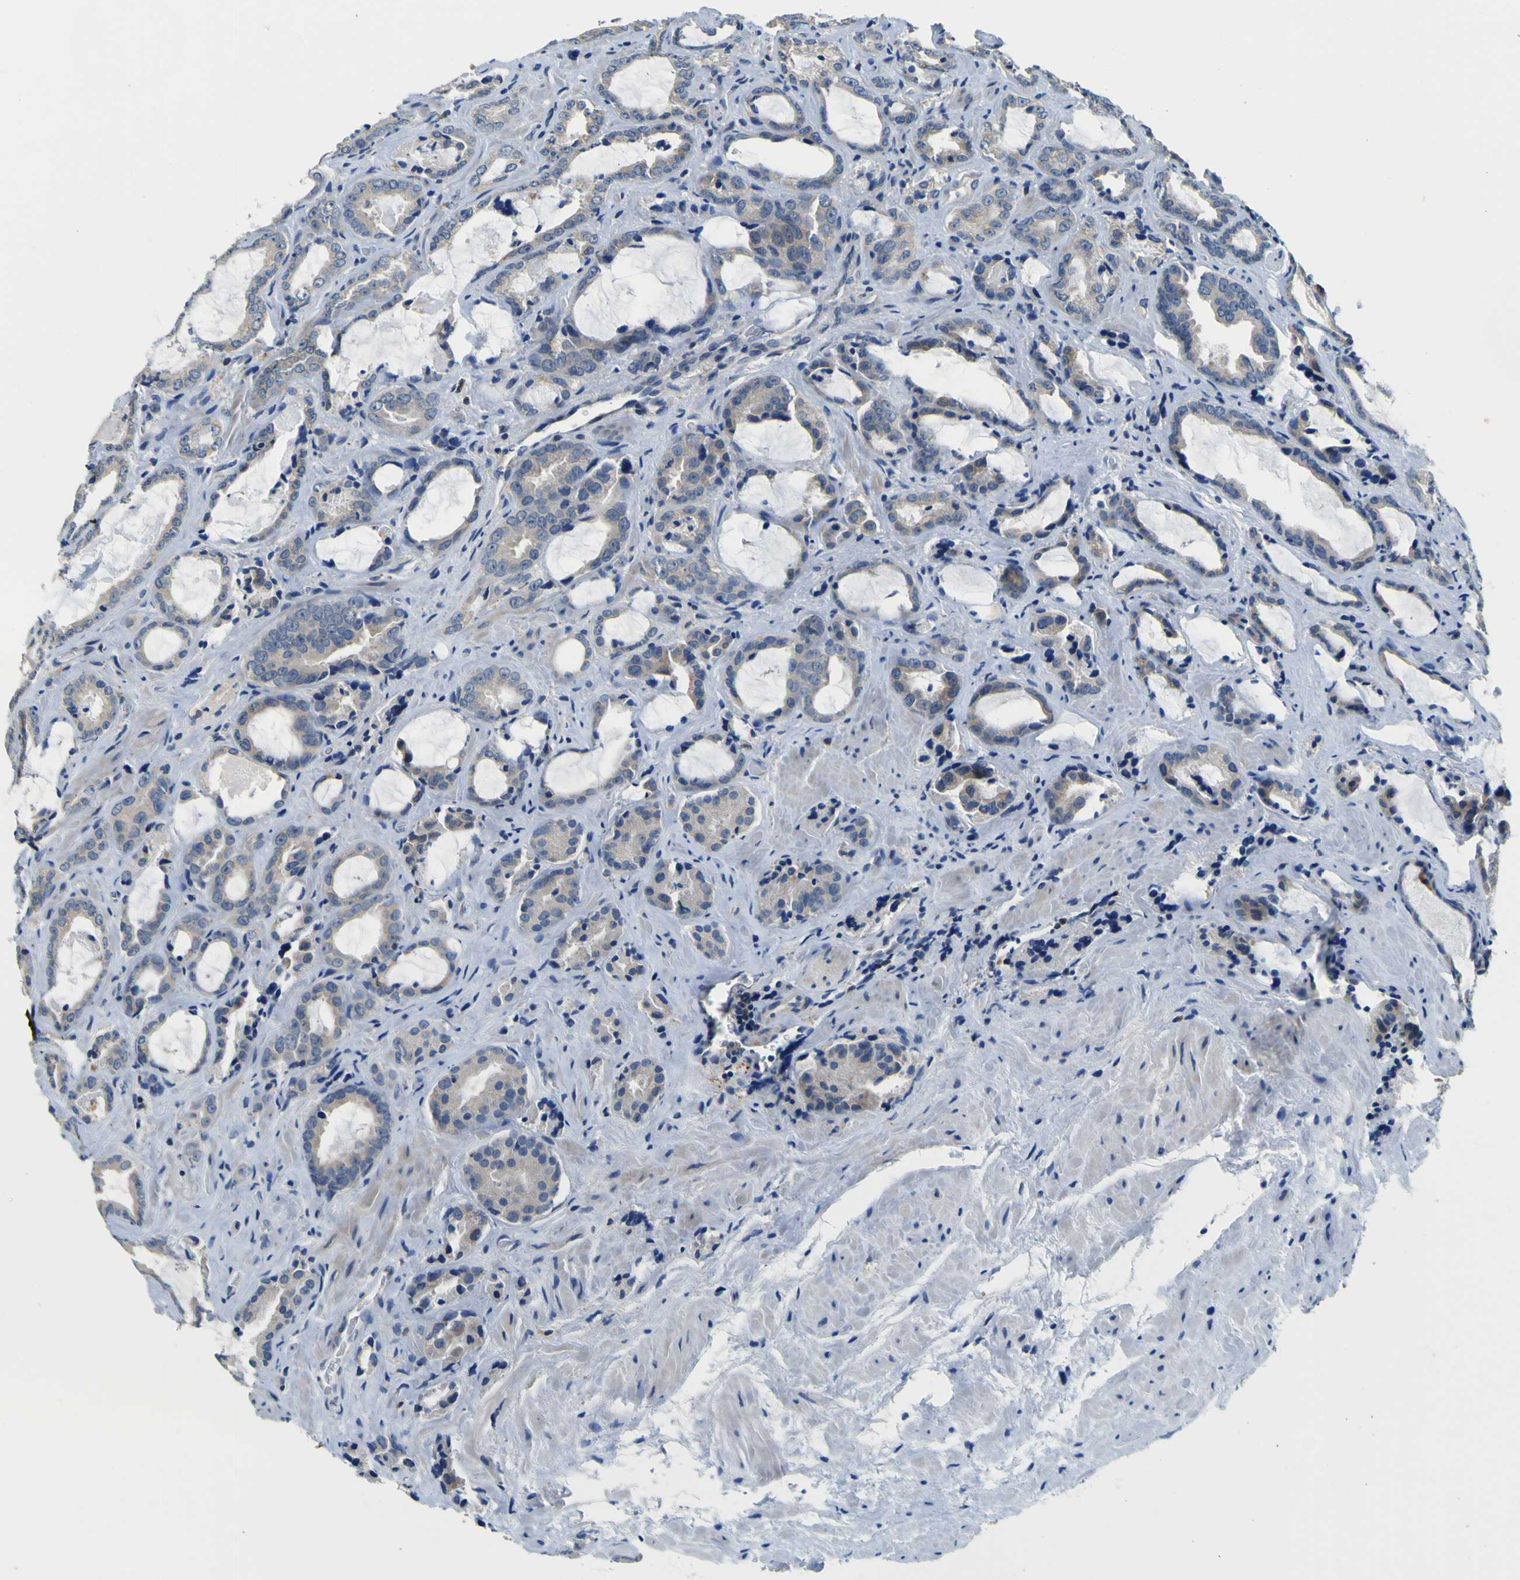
{"staining": {"intensity": "negative", "quantity": "none", "location": "none"}, "tissue": "prostate cancer", "cell_type": "Tumor cells", "image_type": "cancer", "snomed": [{"axis": "morphology", "description": "Adenocarcinoma, Low grade"}, {"axis": "topography", "description": "Prostate"}], "caption": "There is no significant staining in tumor cells of low-grade adenocarcinoma (prostate).", "gene": "TNIK", "patient": {"sex": "male", "age": 60}}